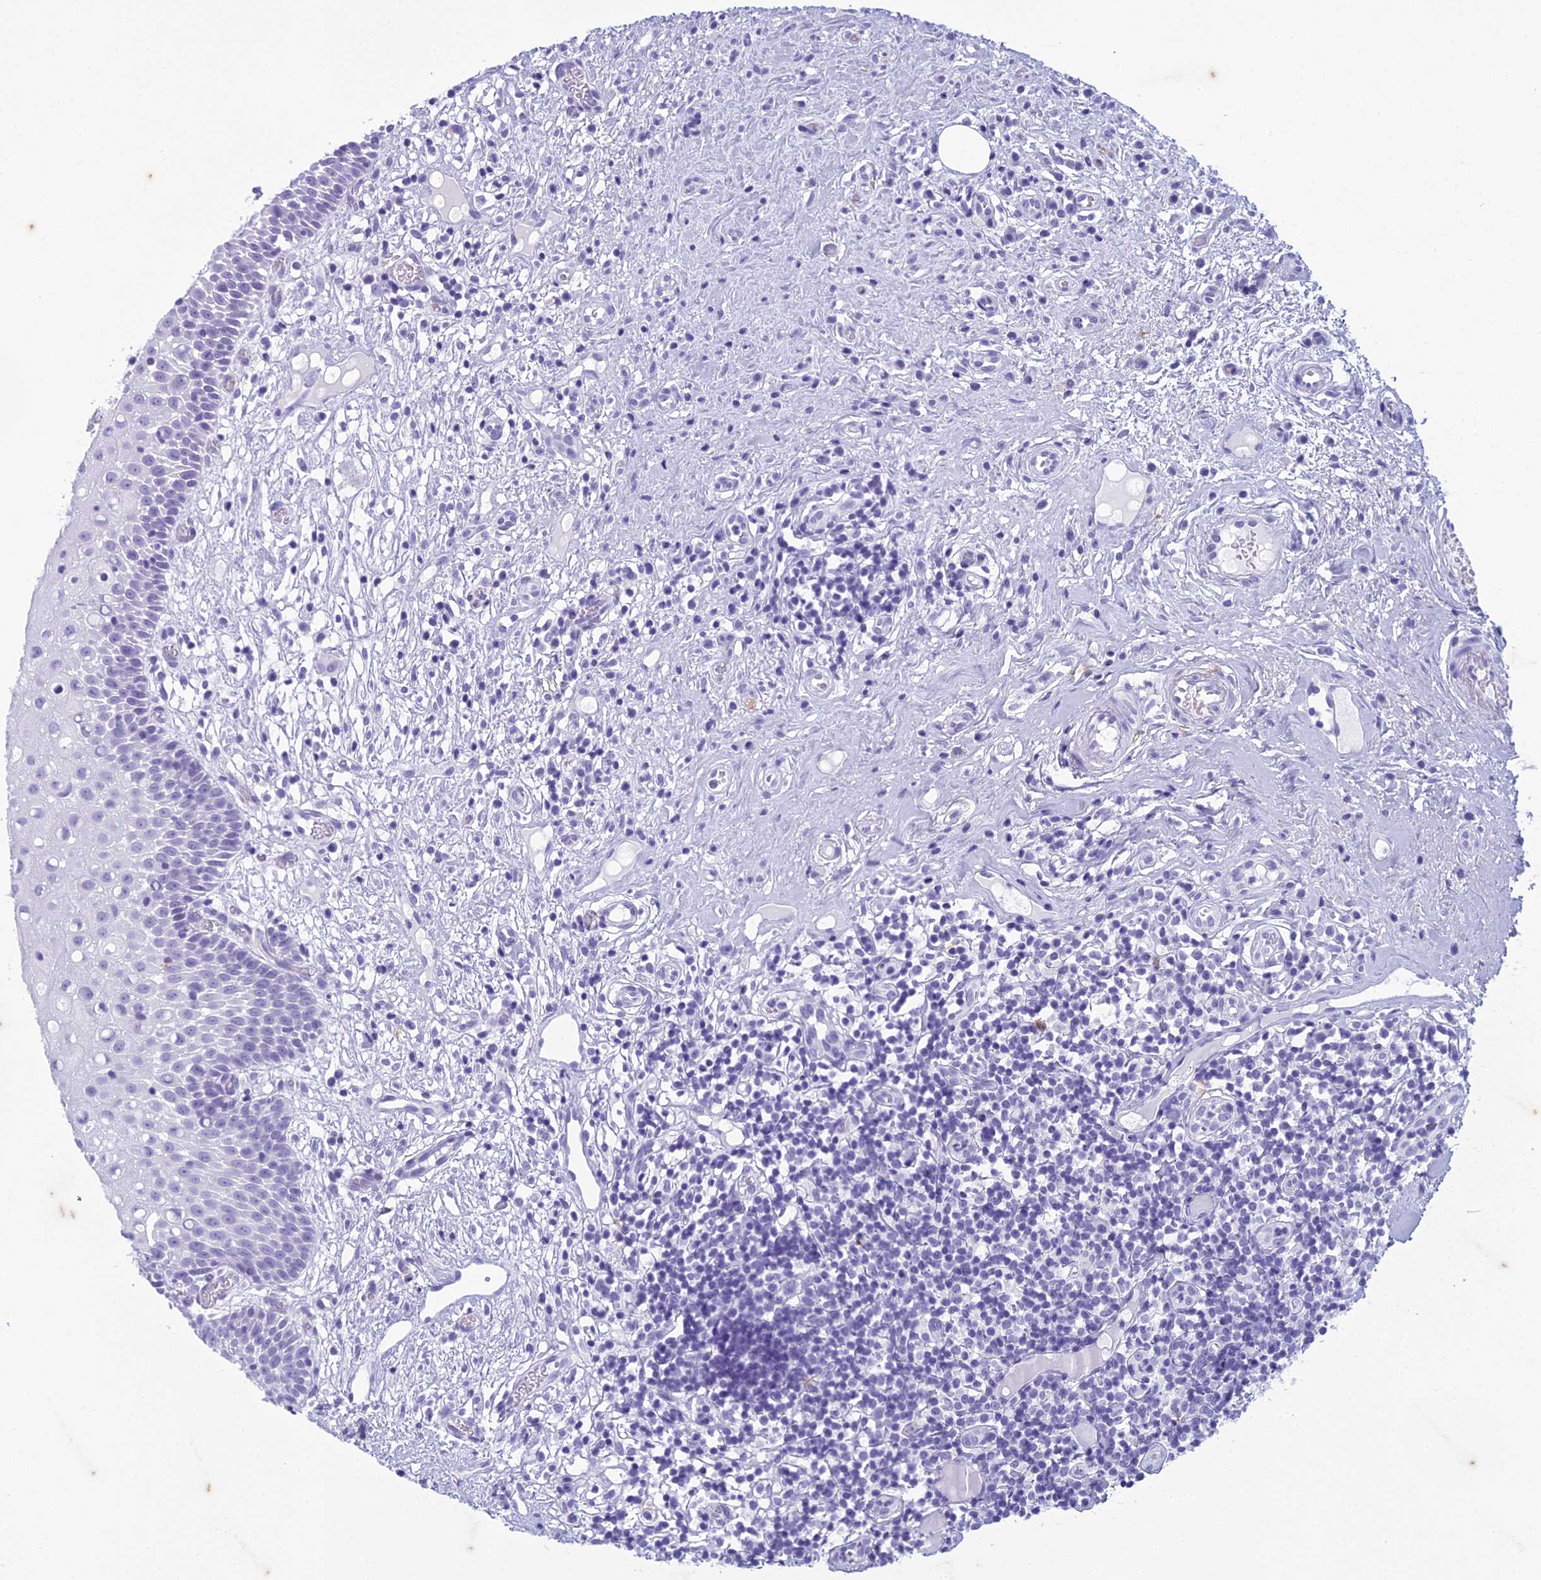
{"staining": {"intensity": "negative", "quantity": "none", "location": "none"}, "tissue": "oral mucosa", "cell_type": "Squamous epithelial cells", "image_type": "normal", "snomed": [{"axis": "morphology", "description": "Normal tissue, NOS"}, {"axis": "topography", "description": "Oral tissue"}], "caption": "IHC photomicrograph of normal oral mucosa: human oral mucosa stained with DAB exhibits no significant protein expression in squamous epithelial cells.", "gene": "HMGB4", "patient": {"sex": "female", "age": 69}}